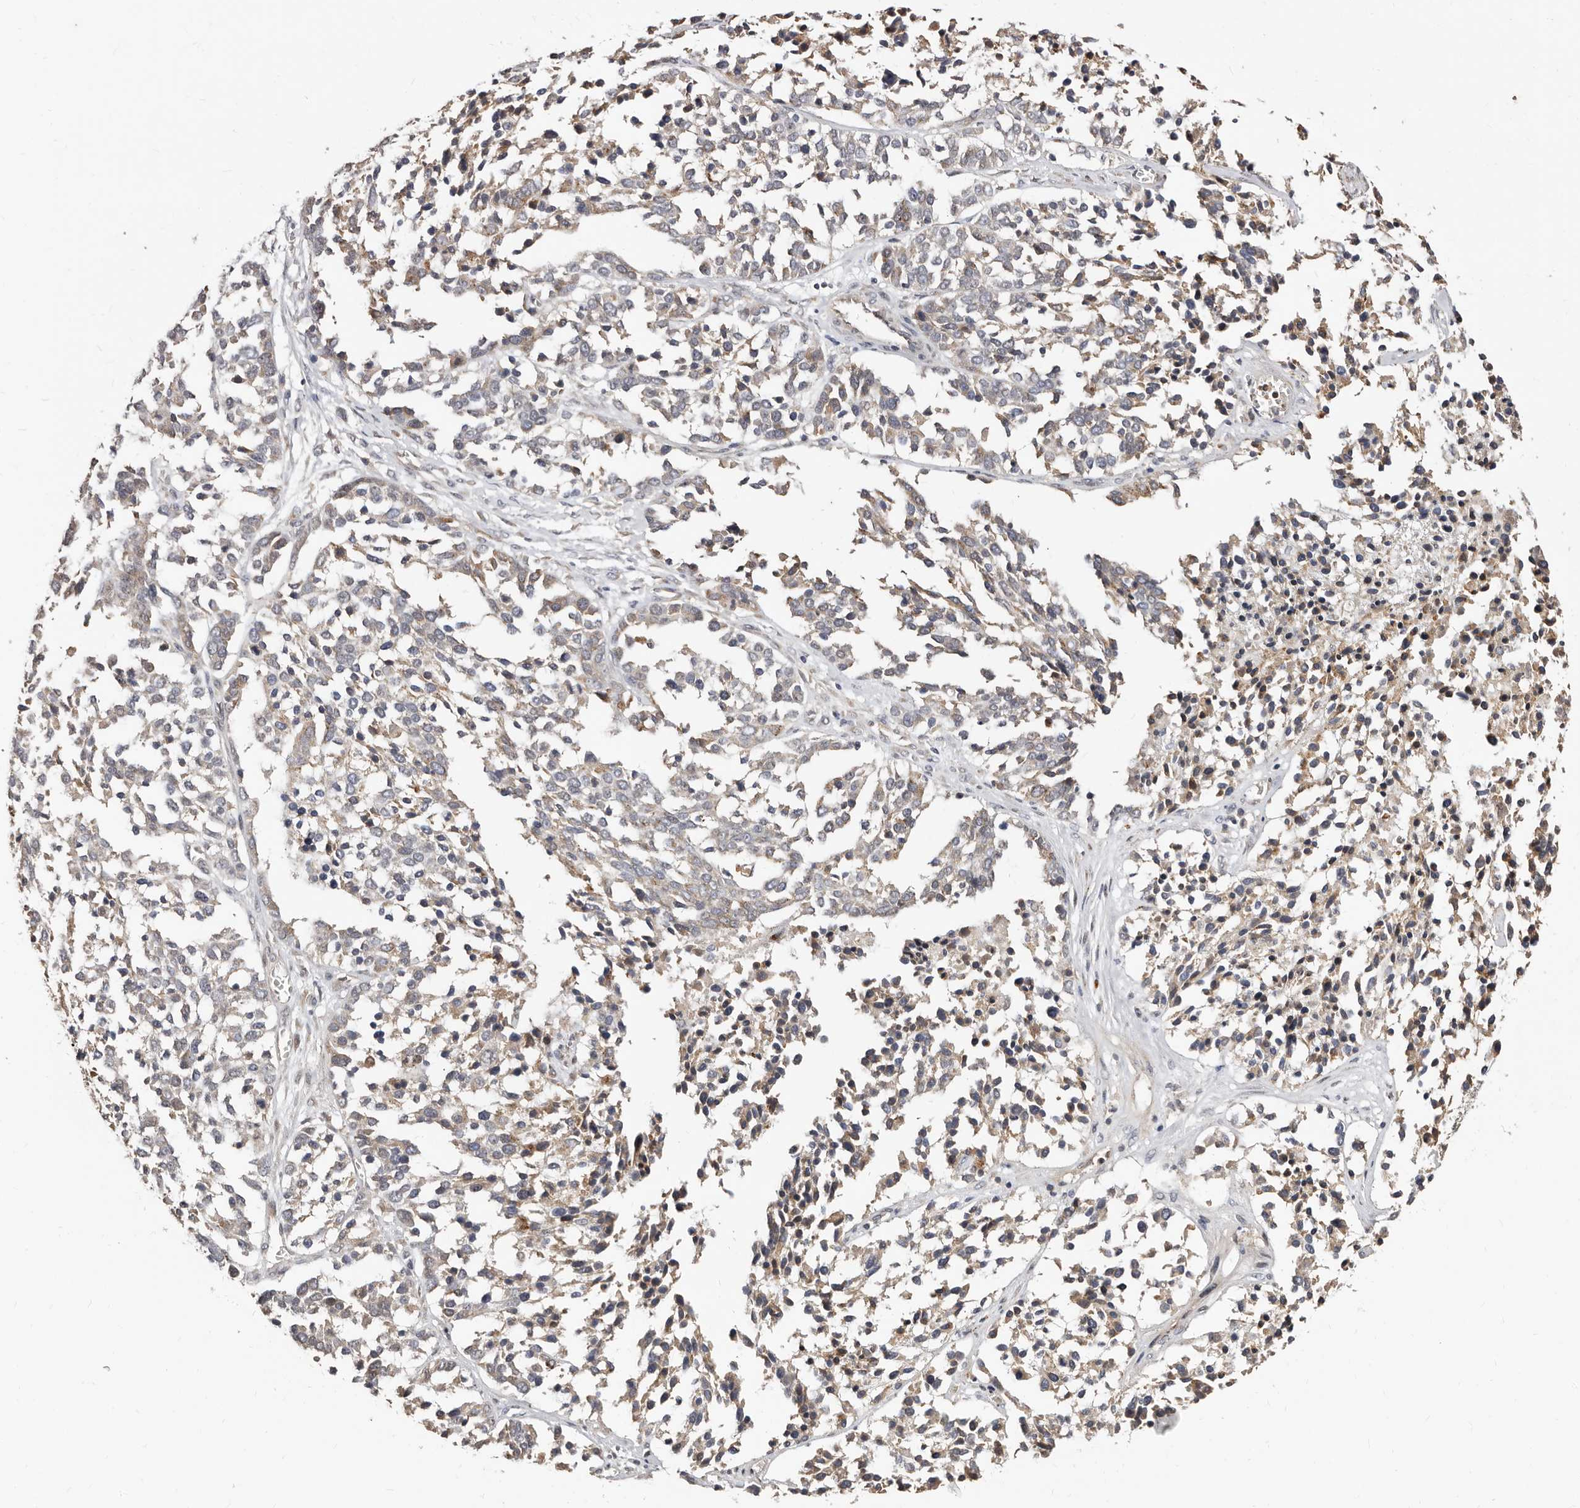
{"staining": {"intensity": "weak", "quantity": "25%-75%", "location": "cytoplasmic/membranous"}, "tissue": "ovarian cancer", "cell_type": "Tumor cells", "image_type": "cancer", "snomed": [{"axis": "morphology", "description": "Cystadenocarcinoma, serous, NOS"}, {"axis": "topography", "description": "Ovary"}], "caption": "High-power microscopy captured an immunohistochemistry (IHC) photomicrograph of ovarian cancer, revealing weak cytoplasmic/membranous staining in approximately 25%-75% of tumor cells.", "gene": "DACT2", "patient": {"sex": "female", "age": 44}}